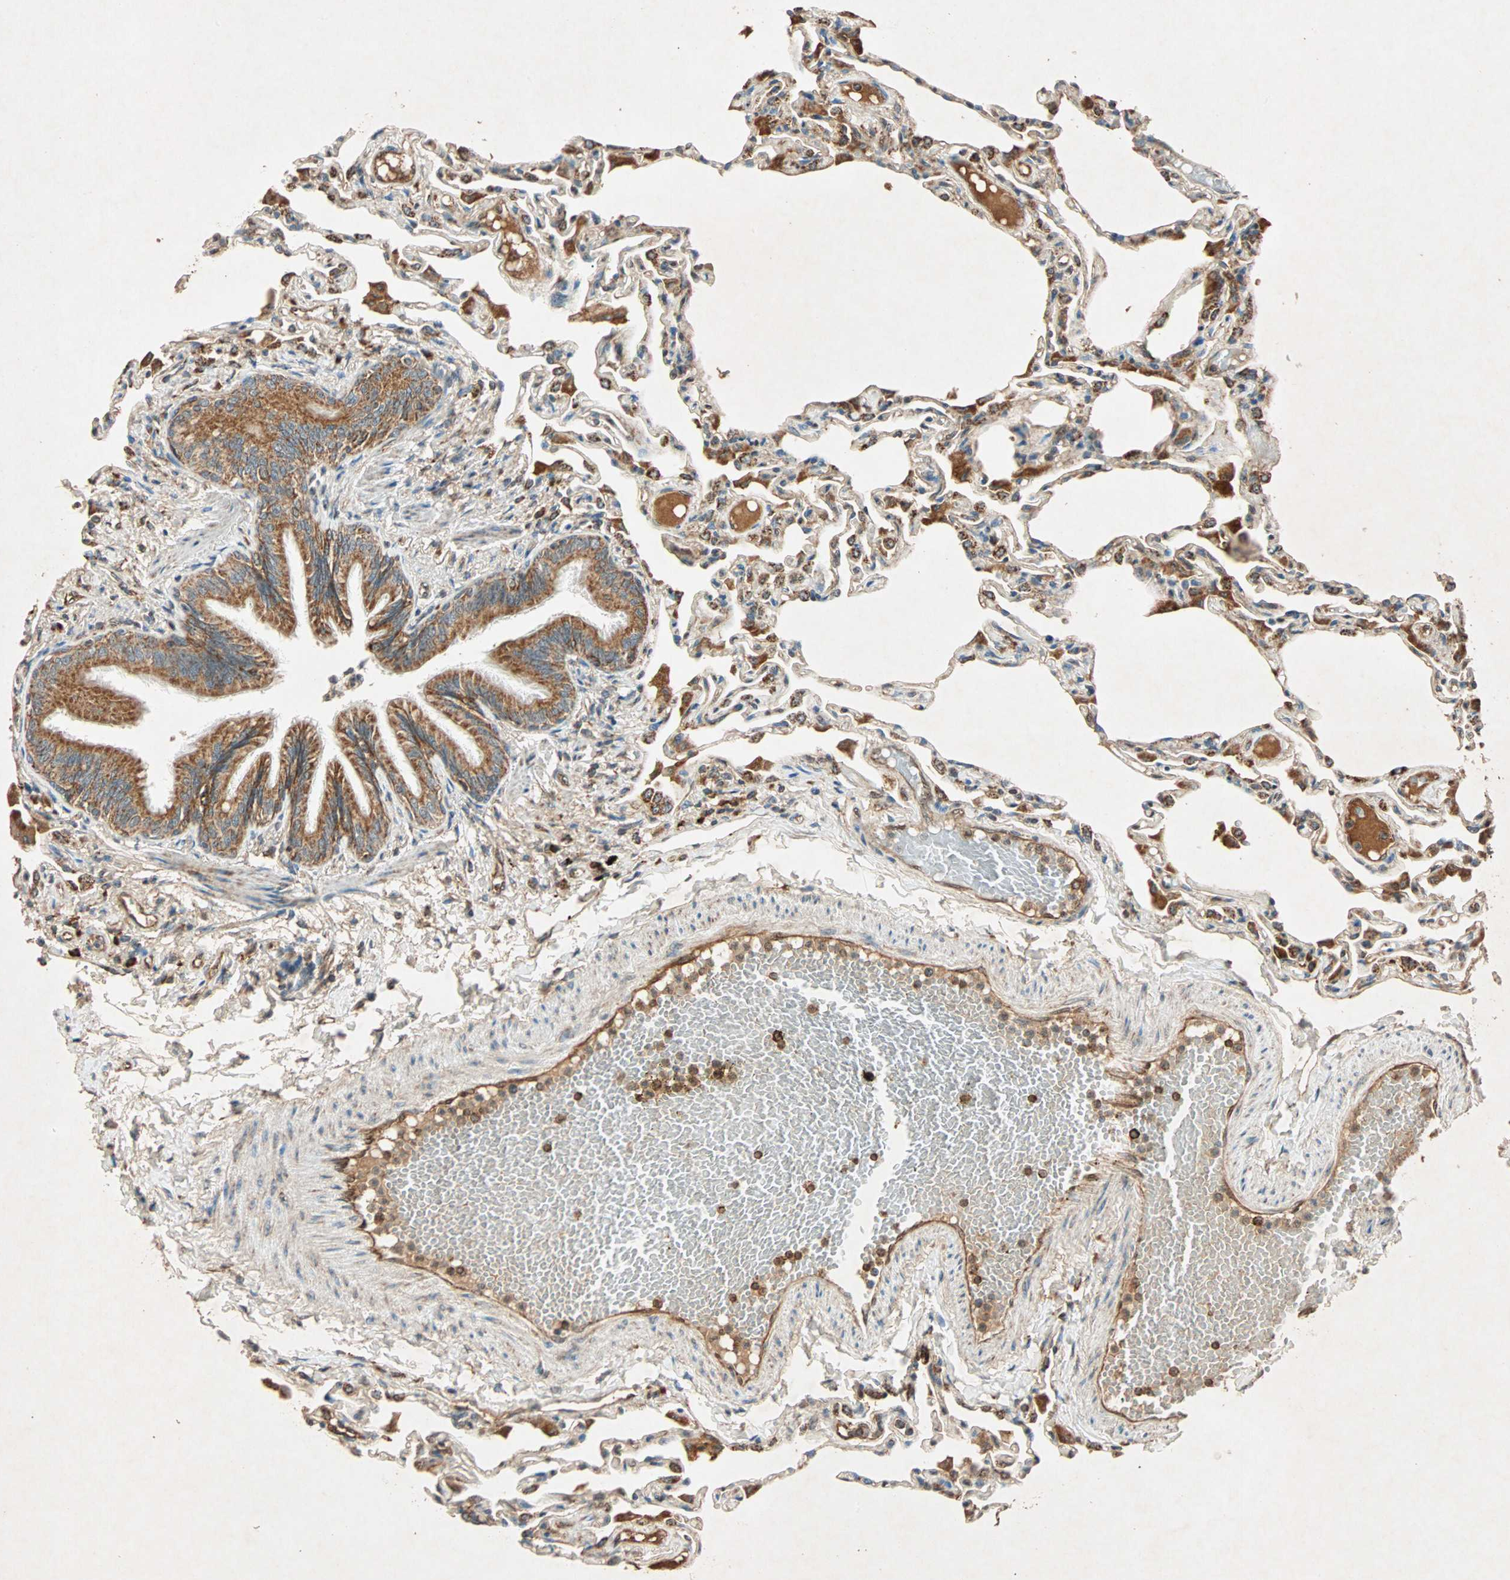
{"staining": {"intensity": "moderate", "quantity": "25%-75%", "location": "cytoplasmic/membranous"}, "tissue": "lung", "cell_type": "Alveolar cells", "image_type": "normal", "snomed": [{"axis": "morphology", "description": "Normal tissue, NOS"}, {"axis": "topography", "description": "Lung"}], "caption": "Normal lung reveals moderate cytoplasmic/membranous positivity in about 25%-75% of alveolar cells.", "gene": "MAPK1", "patient": {"sex": "female", "age": 49}}